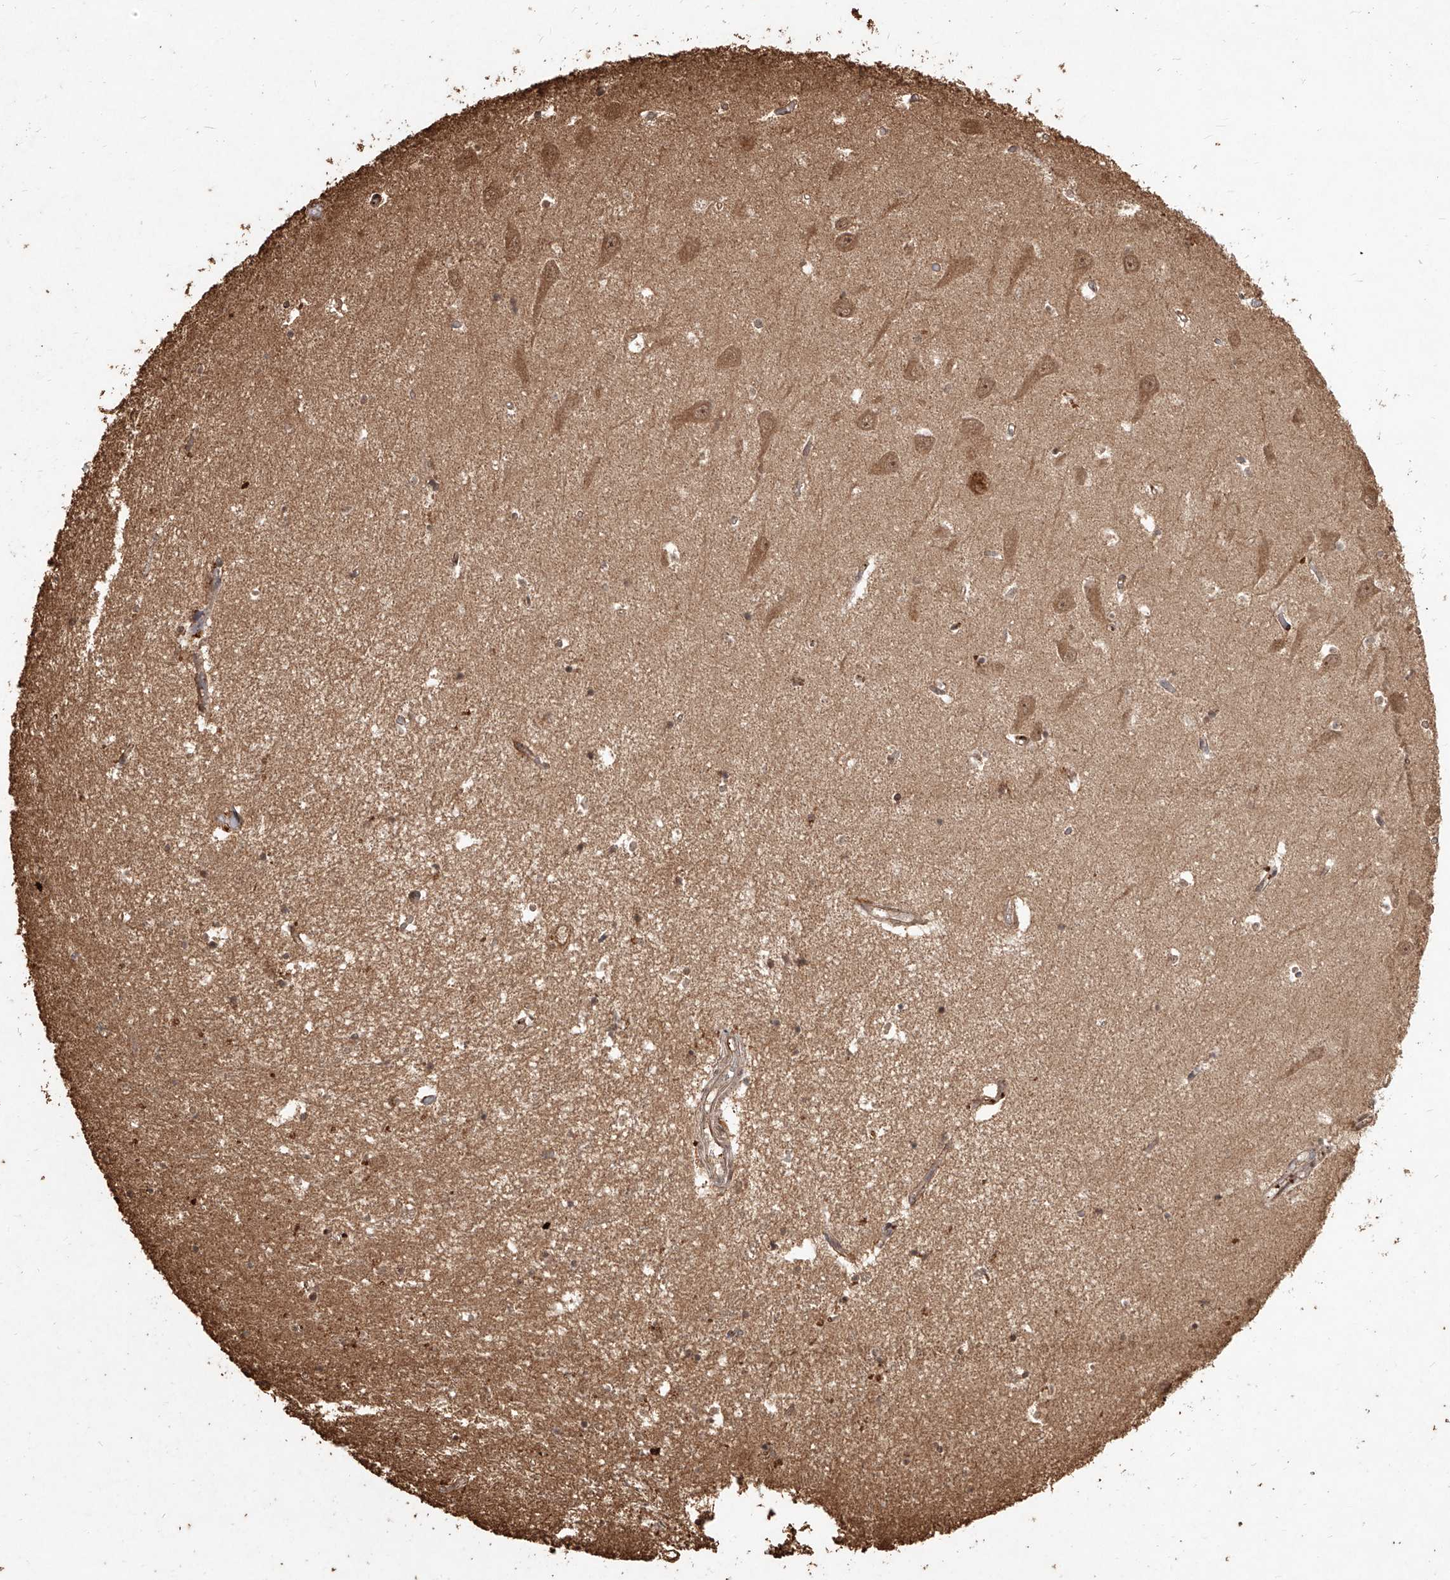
{"staining": {"intensity": "moderate", "quantity": ">75%", "location": "cytoplasmic/membranous,nuclear"}, "tissue": "hippocampus", "cell_type": "Glial cells", "image_type": "normal", "snomed": [{"axis": "morphology", "description": "Normal tissue, NOS"}, {"axis": "topography", "description": "Hippocampus"}], "caption": "About >75% of glial cells in benign hippocampus demonstrate moderate cytoplasmic/membranous,nuclear protein positivity as visualized by brown immunohistochemical staining.", "gene": "UBE2K", "patient": {"sex": "male", "age": 70}}